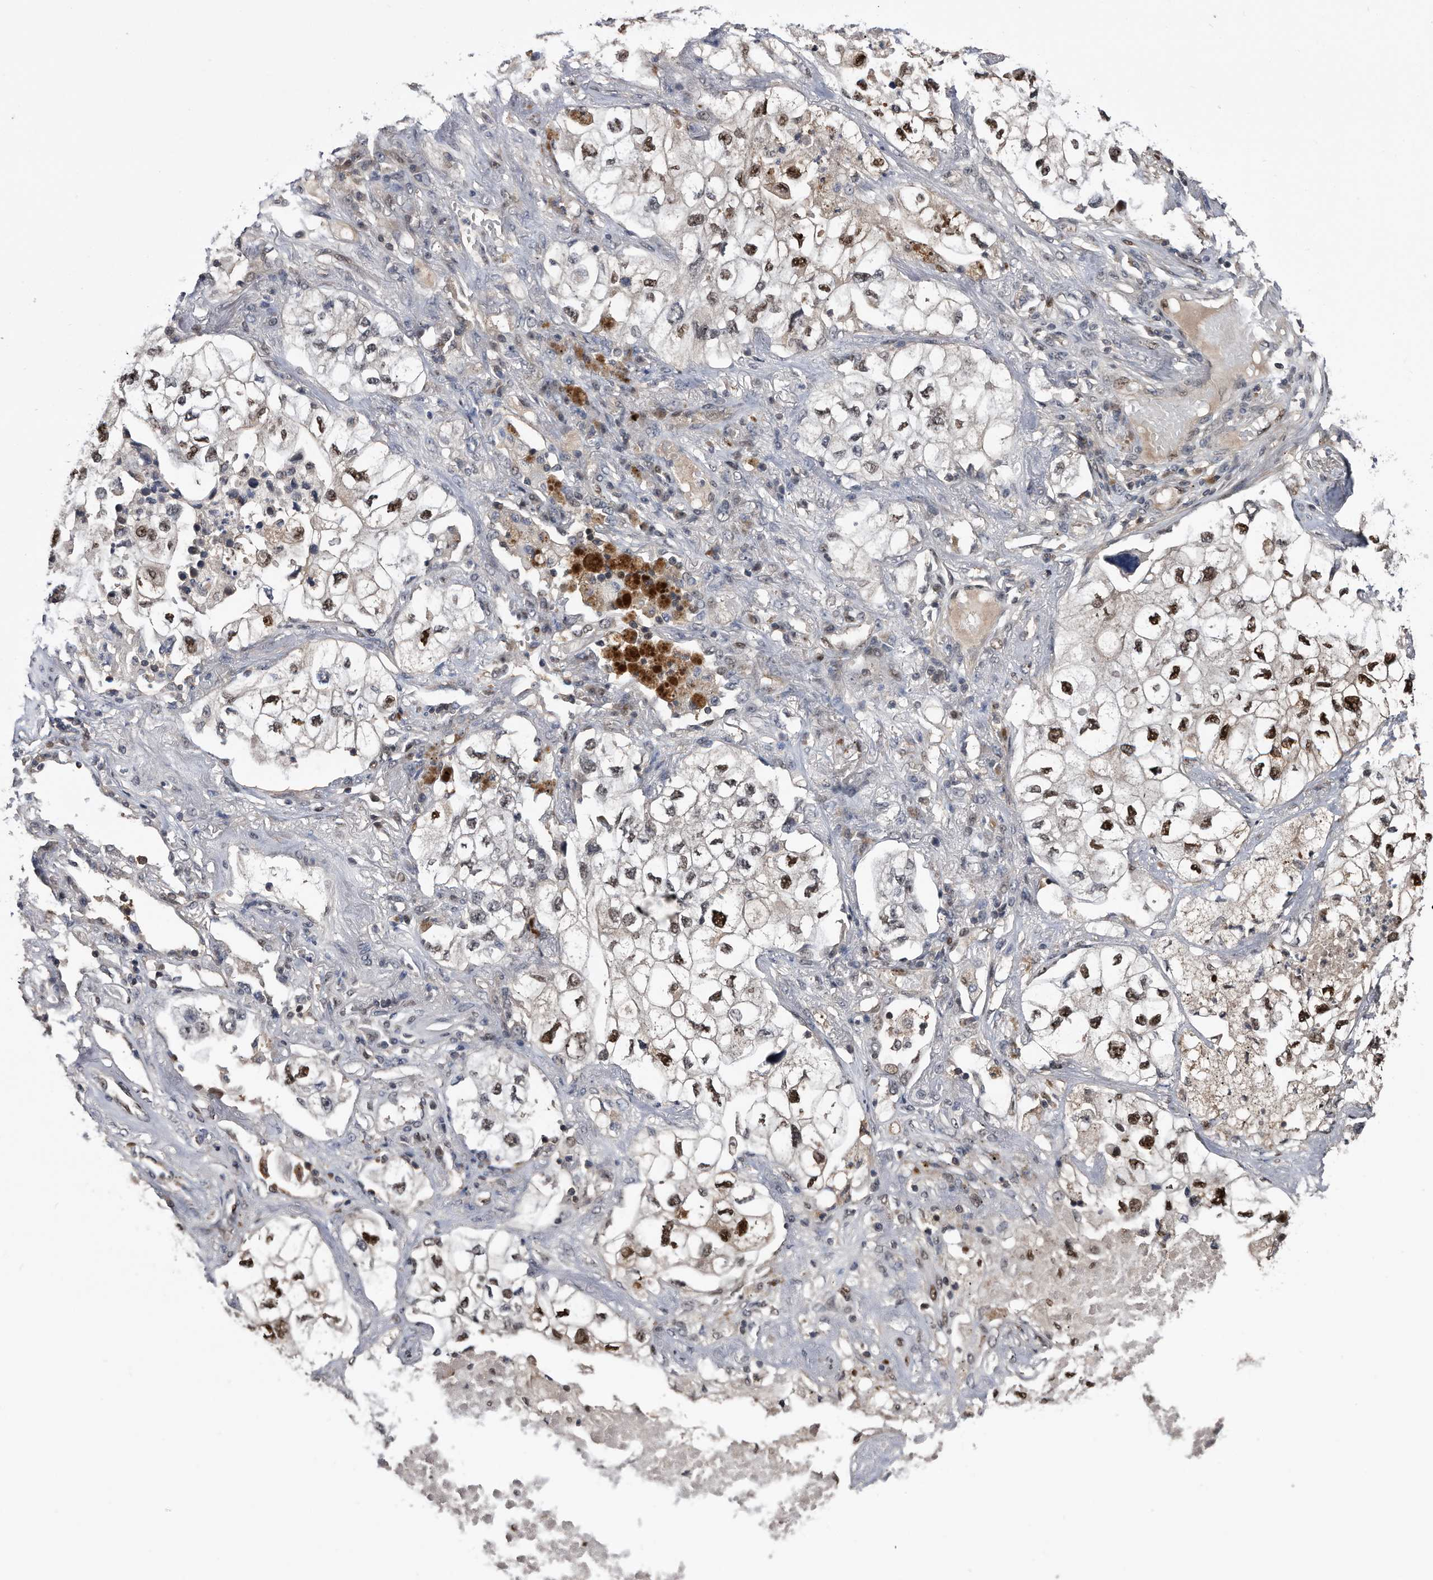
{"staining": {"intensity": "moderate", "quantity": ">75%", "location": "nuclear"}, "tissue": "lung cancer", "cell_type": "Tumor cells", "image_type": "cancer", "snomed": [{"axis": "morphology", "description": "Adenocarcinoma, NOS"}, {"axis": "topography", "description": "Lung"}], "caption": "Lung adenocarcinoma tissue exhibits moderate nuclear expression in approximately >75% of tumor cells, visualized by immunohistochemistry.", "gene": "RAD23B", "patient": {"sex": "male", "age": 63}}